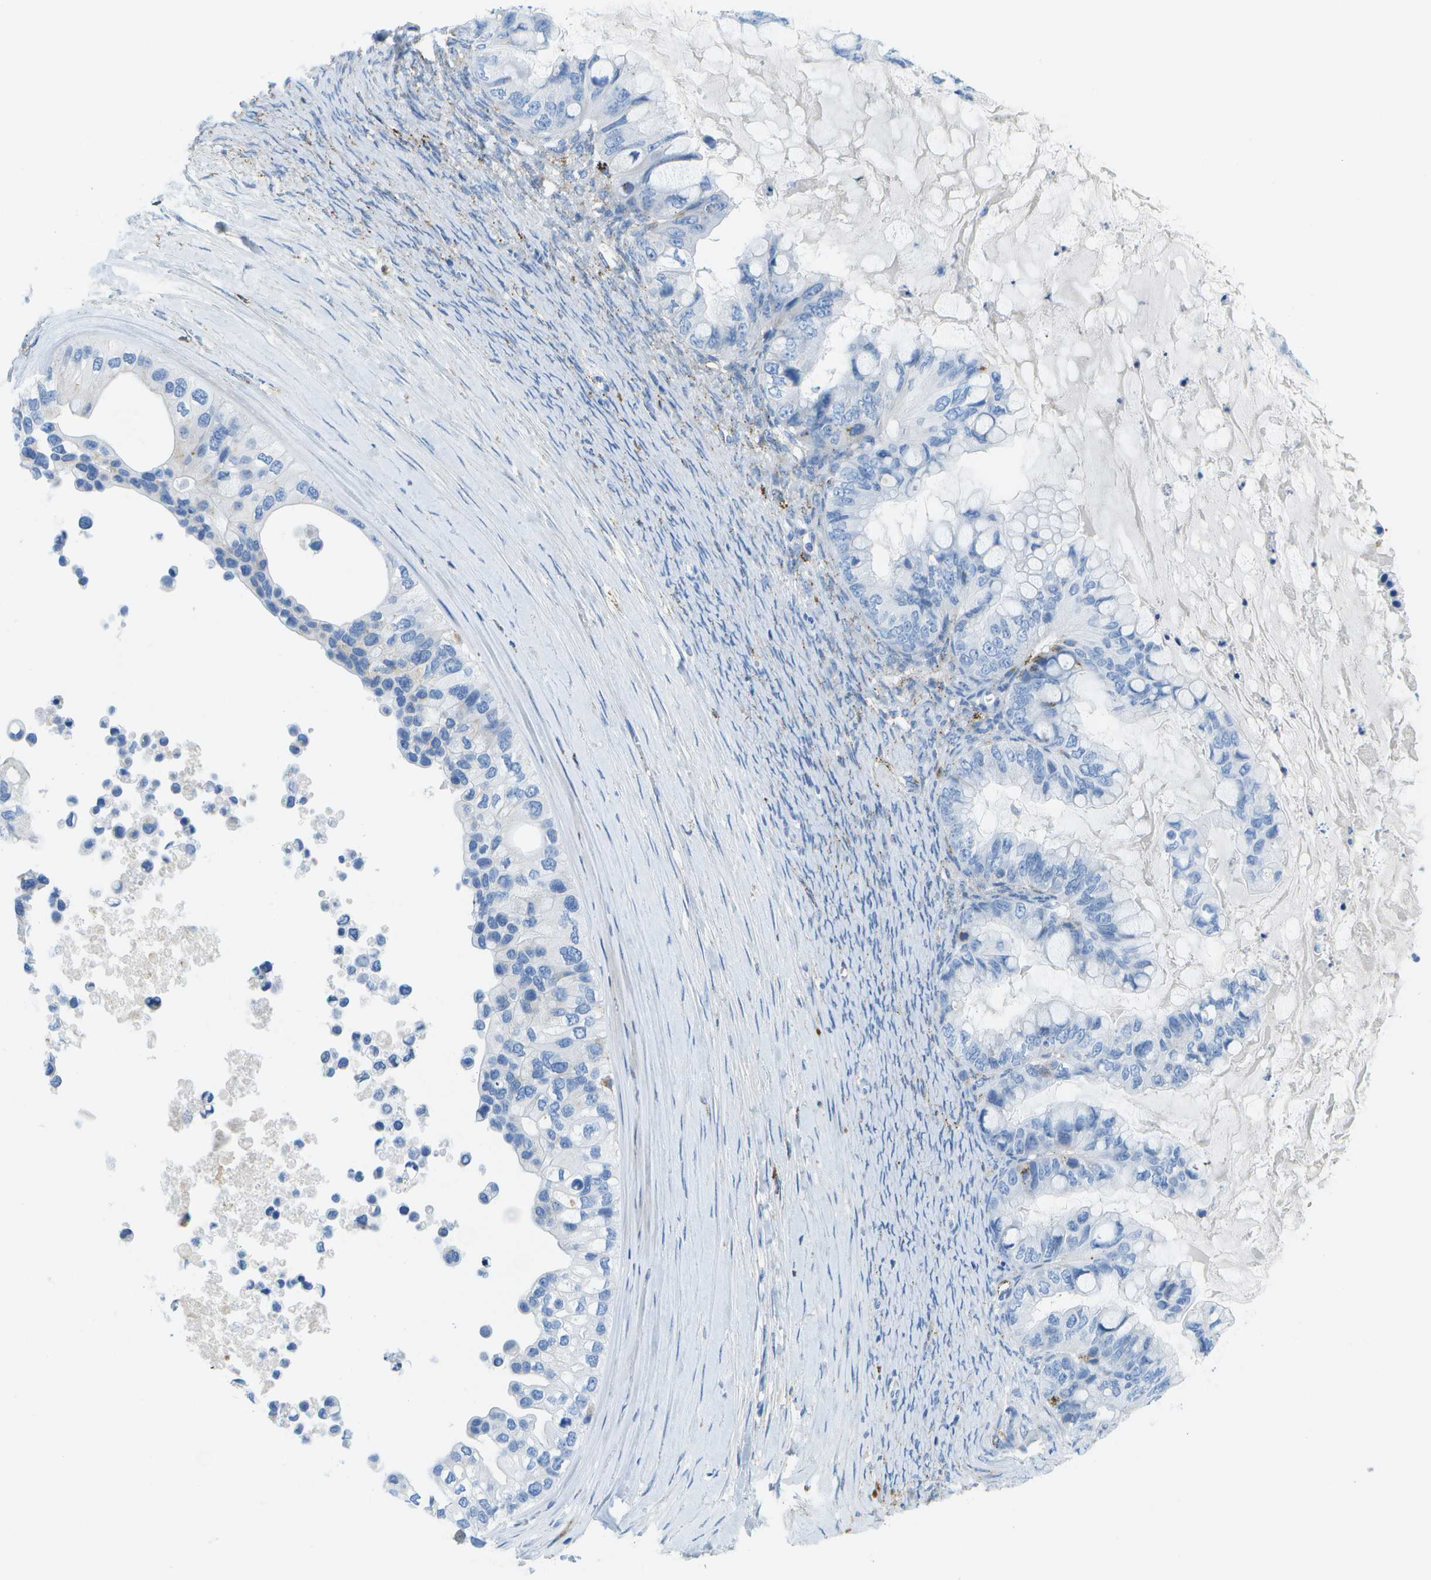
{"staining": {"intensity": "negative", "quantity": "none", "location": "none"}, "tissue": "ovarian cancer", "cell_type": "Tumor cells", "image_type": "cancer", "snomed": [{"axis": "morphology", "description": "Cystadenocarcinoma, mucinous, NOS"}, {"axis": "topography", "description": "Ovary"}], "caption": "Ovarian cancer (mucinous cystadenocarcinoma) was stained to show a protein in brown. There is no significant positivity in tumor cells. (IHC, brightfield microscopy, high magnification).", "gene": "PRCP", "patient": {"sex": "female", "age": 80}}